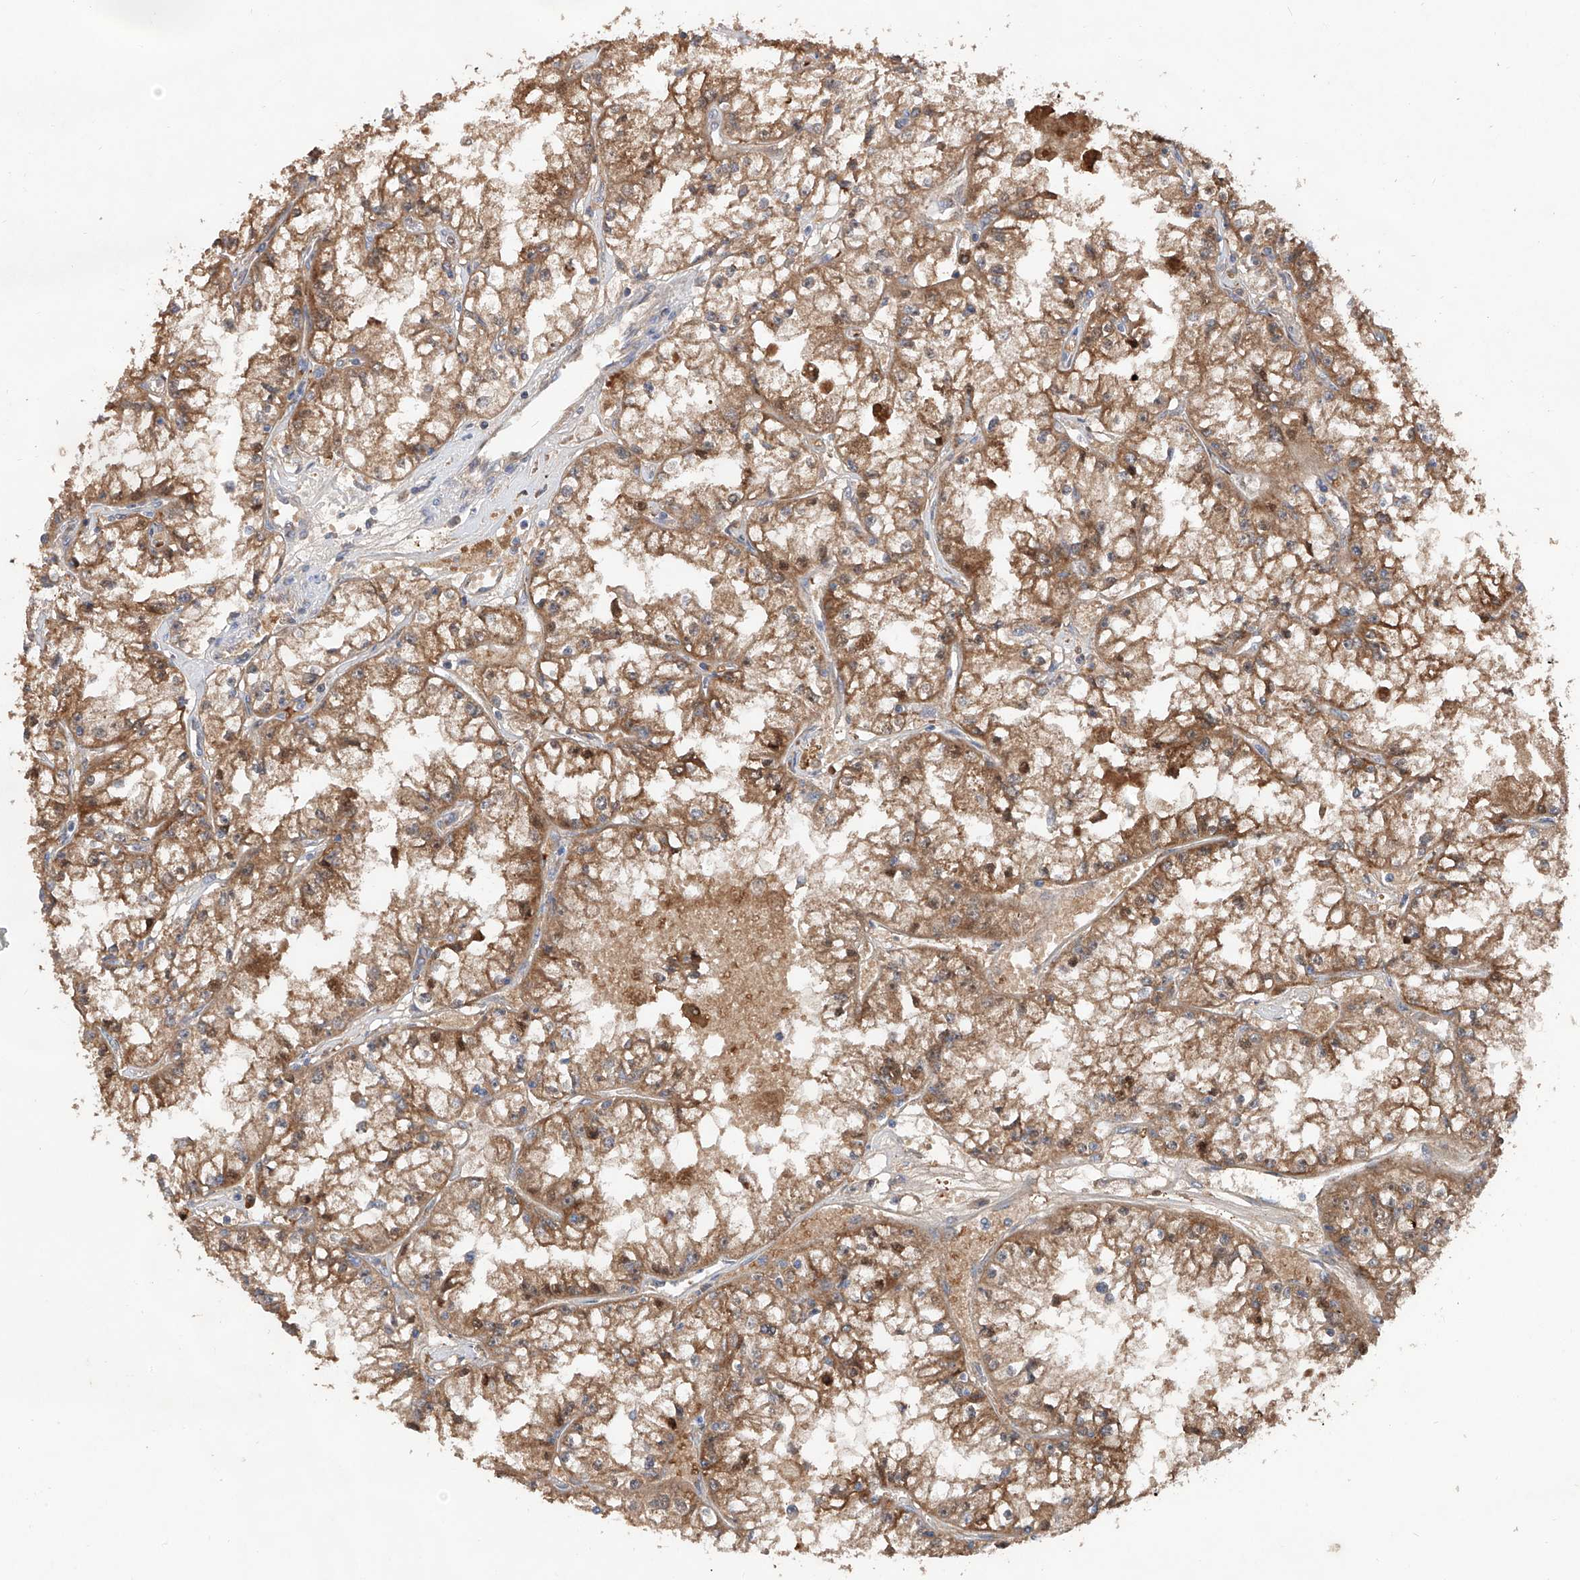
{"staining": {"intensity": "moderate", "quantity": ">75%", "location": "cytoplasmic/membranous"}, "tissue": "renal cancer", "cell_type": "Tumor cells", "image_type": "cancer", "snomed": [{"axis": "morphology", "description": "Adenocarcinoma, NOS"}, {"axis": "topography", "description": "Kidney"}], "caption": "Human renal cancer stained with a protein marker displays moderate staining in tumor cells.", "gene": "EDN1", "patient": {"sex": "male", "age": 56}}